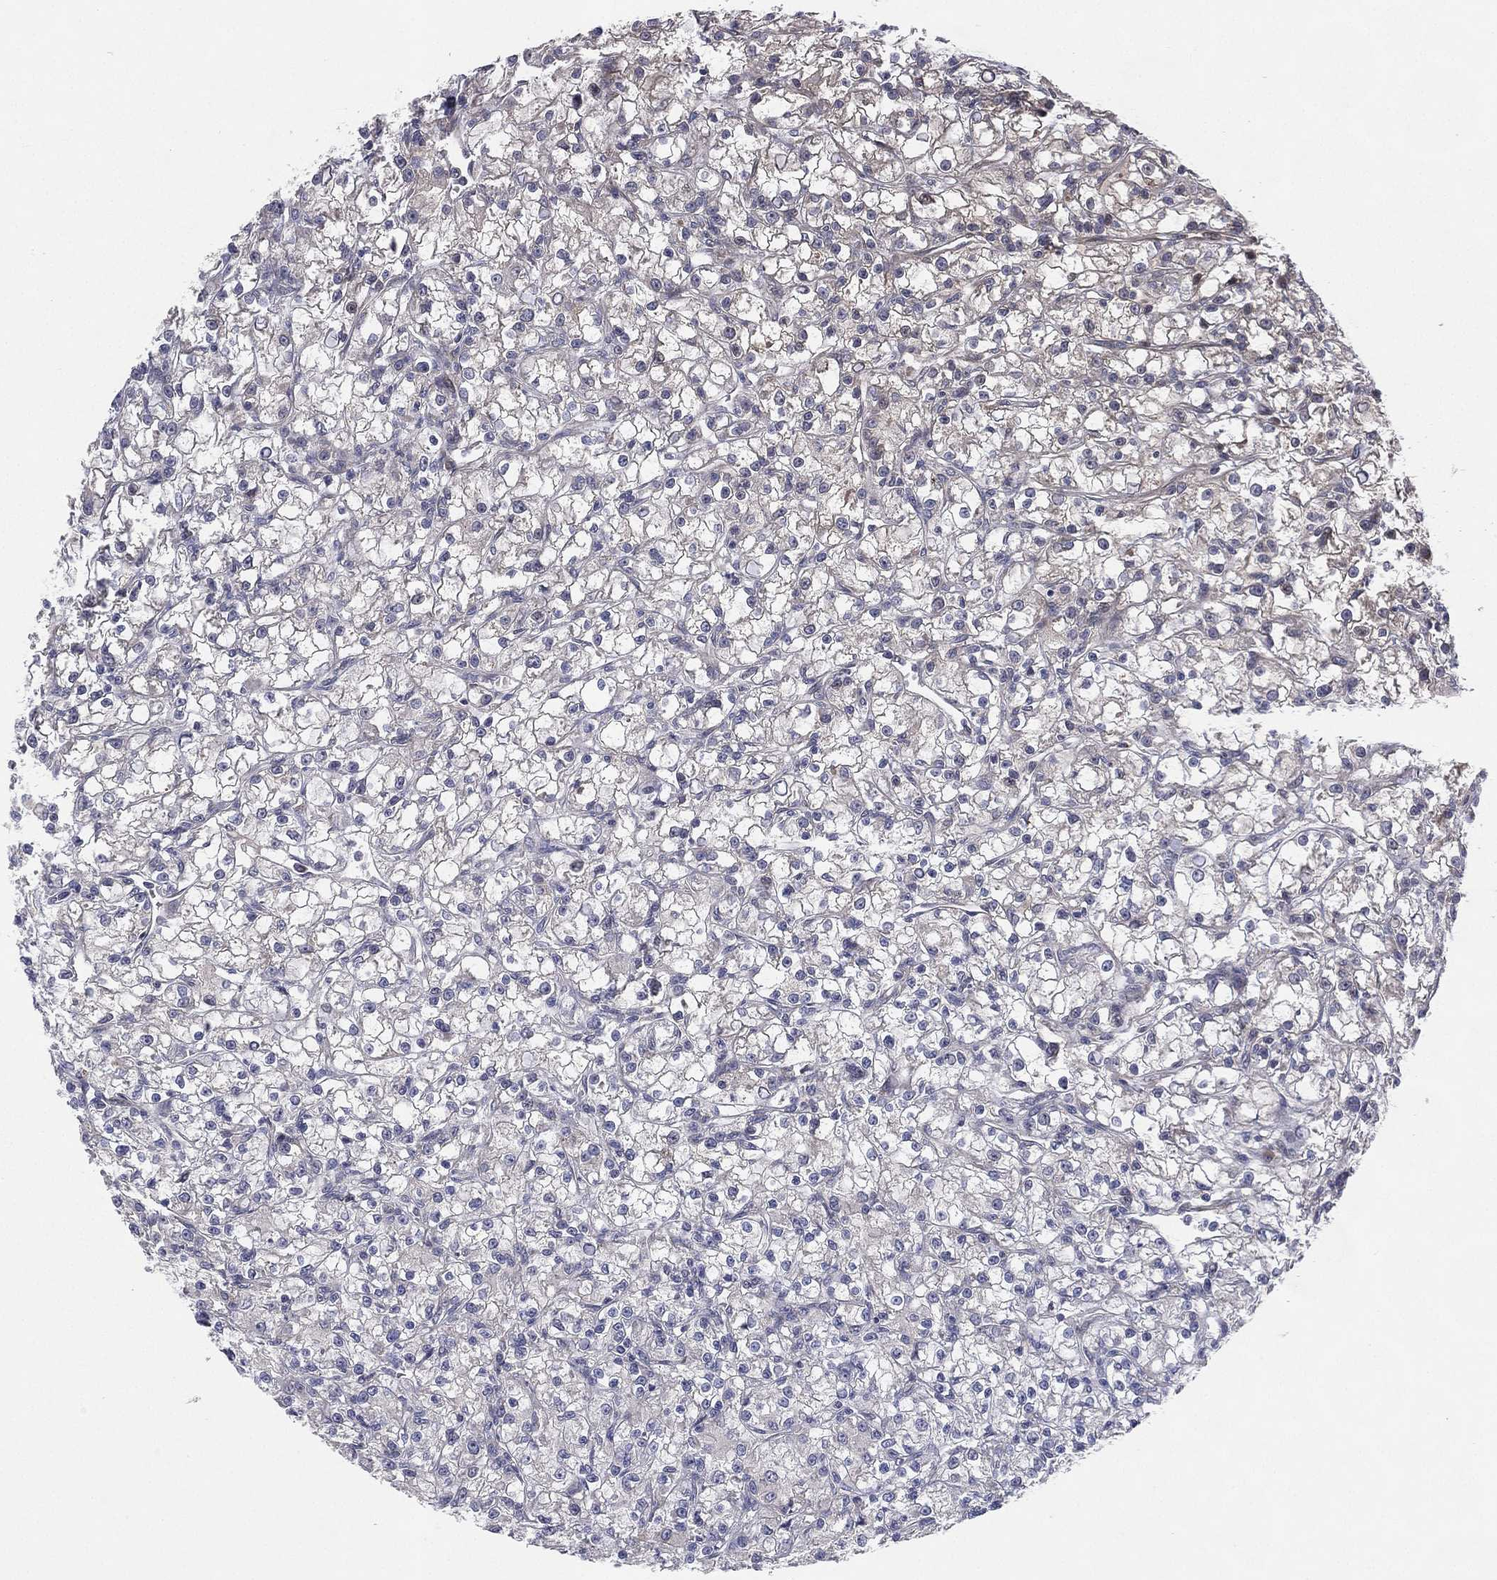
{"staining": {"intensity": "negative", "quantity": "none", "location": "none"}, "tissue": "renal cancer", "cell_type": "Tumor cells", "image_type": "cancer", "snomed": [{"axis": "morphology", "description": "Adenocarcinoma, NOS"}, {"axis": "topography", "description": "Kidney"}], "caption": "Adenocarcinoma (renal) was stained to show a protein in brown. There is no significant staining in tumor cells.", "gene": "KAT14", "patient": {"sex": "female", "age": 59}}